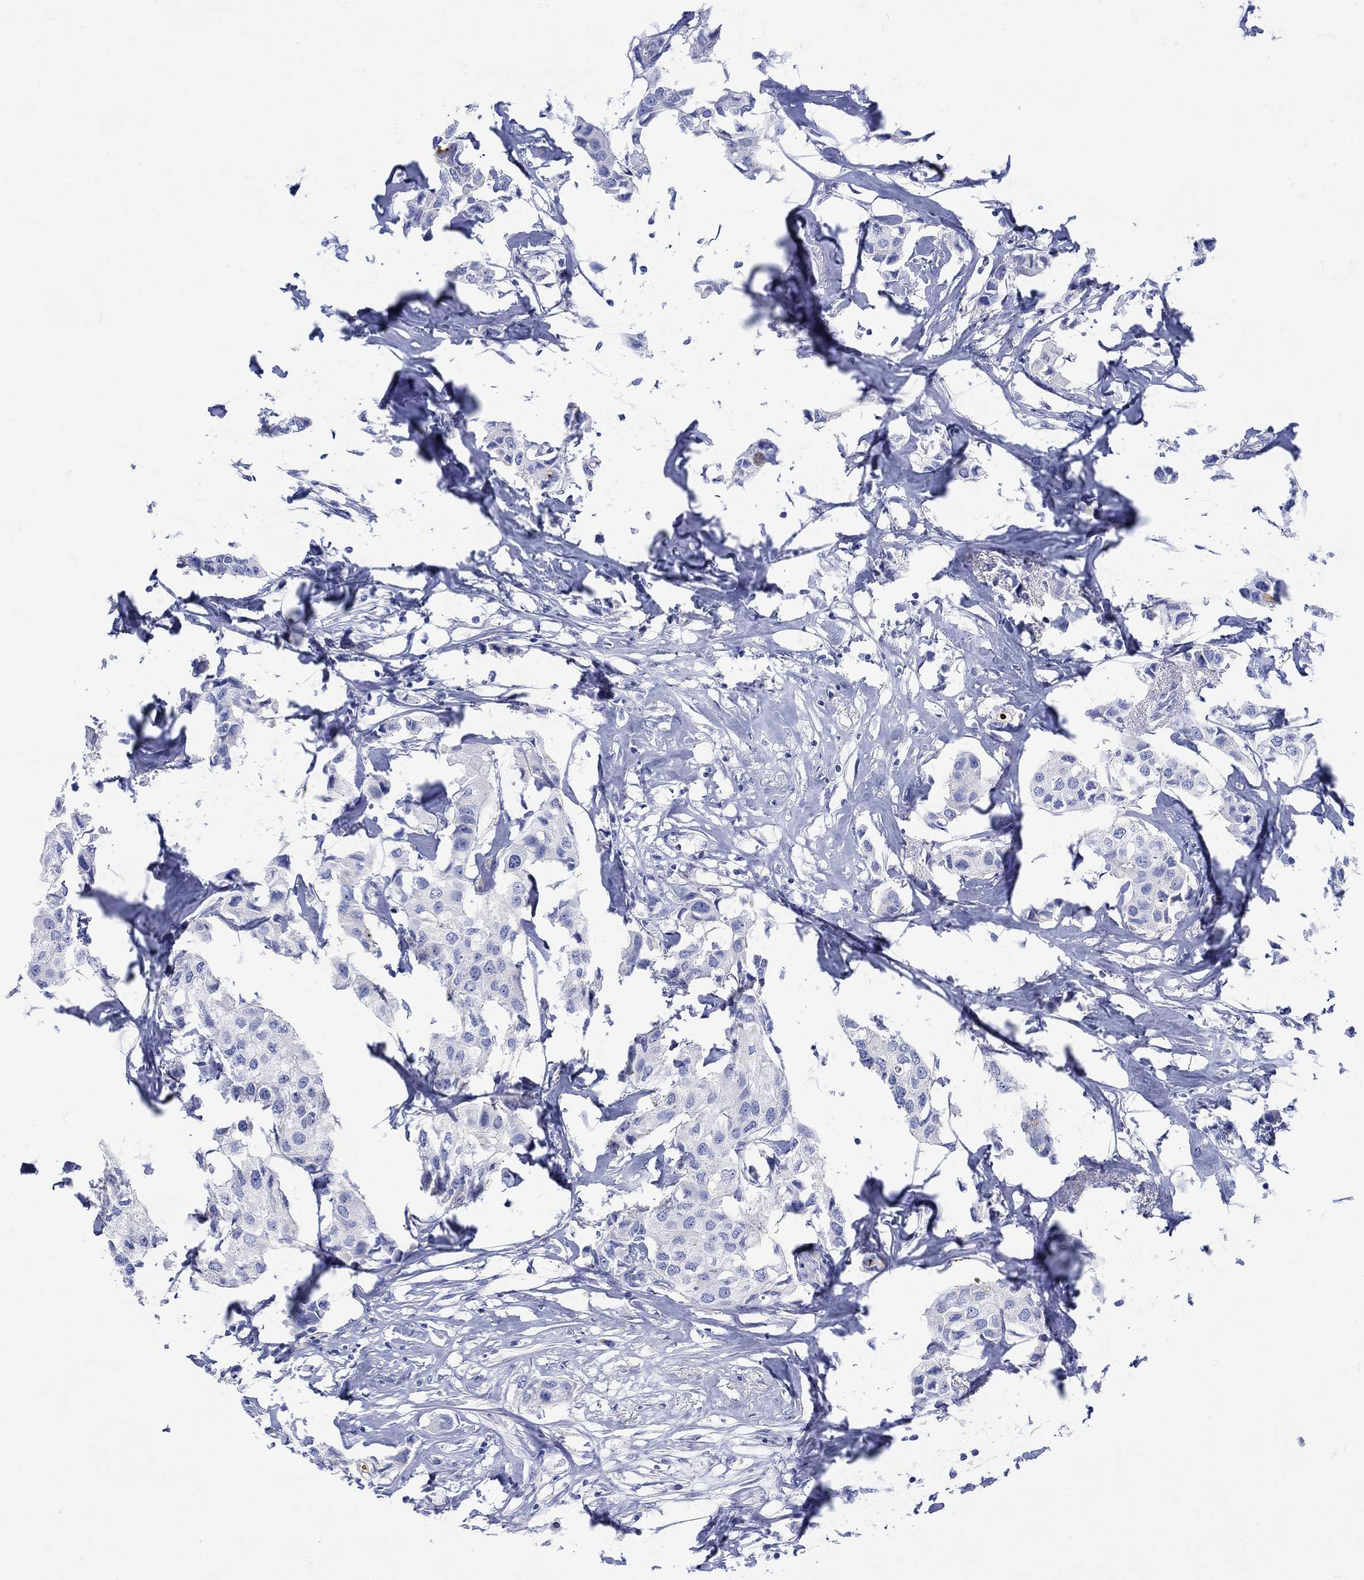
{"staining": {"intensity": "strong", "quantity": "<25%", "location": "cytoplasmic/membranous"}, "tissue": "breast cancer", "cell_type": "Tumor cells", "image_type": "cancer", "snomed": [{"axis": "morphology", "description": "Duct carcinoma"}, {"axis": "topography", "description": "Breast"}], "caption": "Immunohistochemical staining of breast infiltrating ductal carcinoma shows medium levels of strong cytoplasmic/membranous expression in about <25% of tumor cells. The staining is performed using DAB (3,3'-diaminobenzidine) brown chromogen to label protein expression. The nuclei are counter-stained blue using hematoxylin.", "gene": "ANKMY1", "patient": {"sex": "female", "age": 80}}